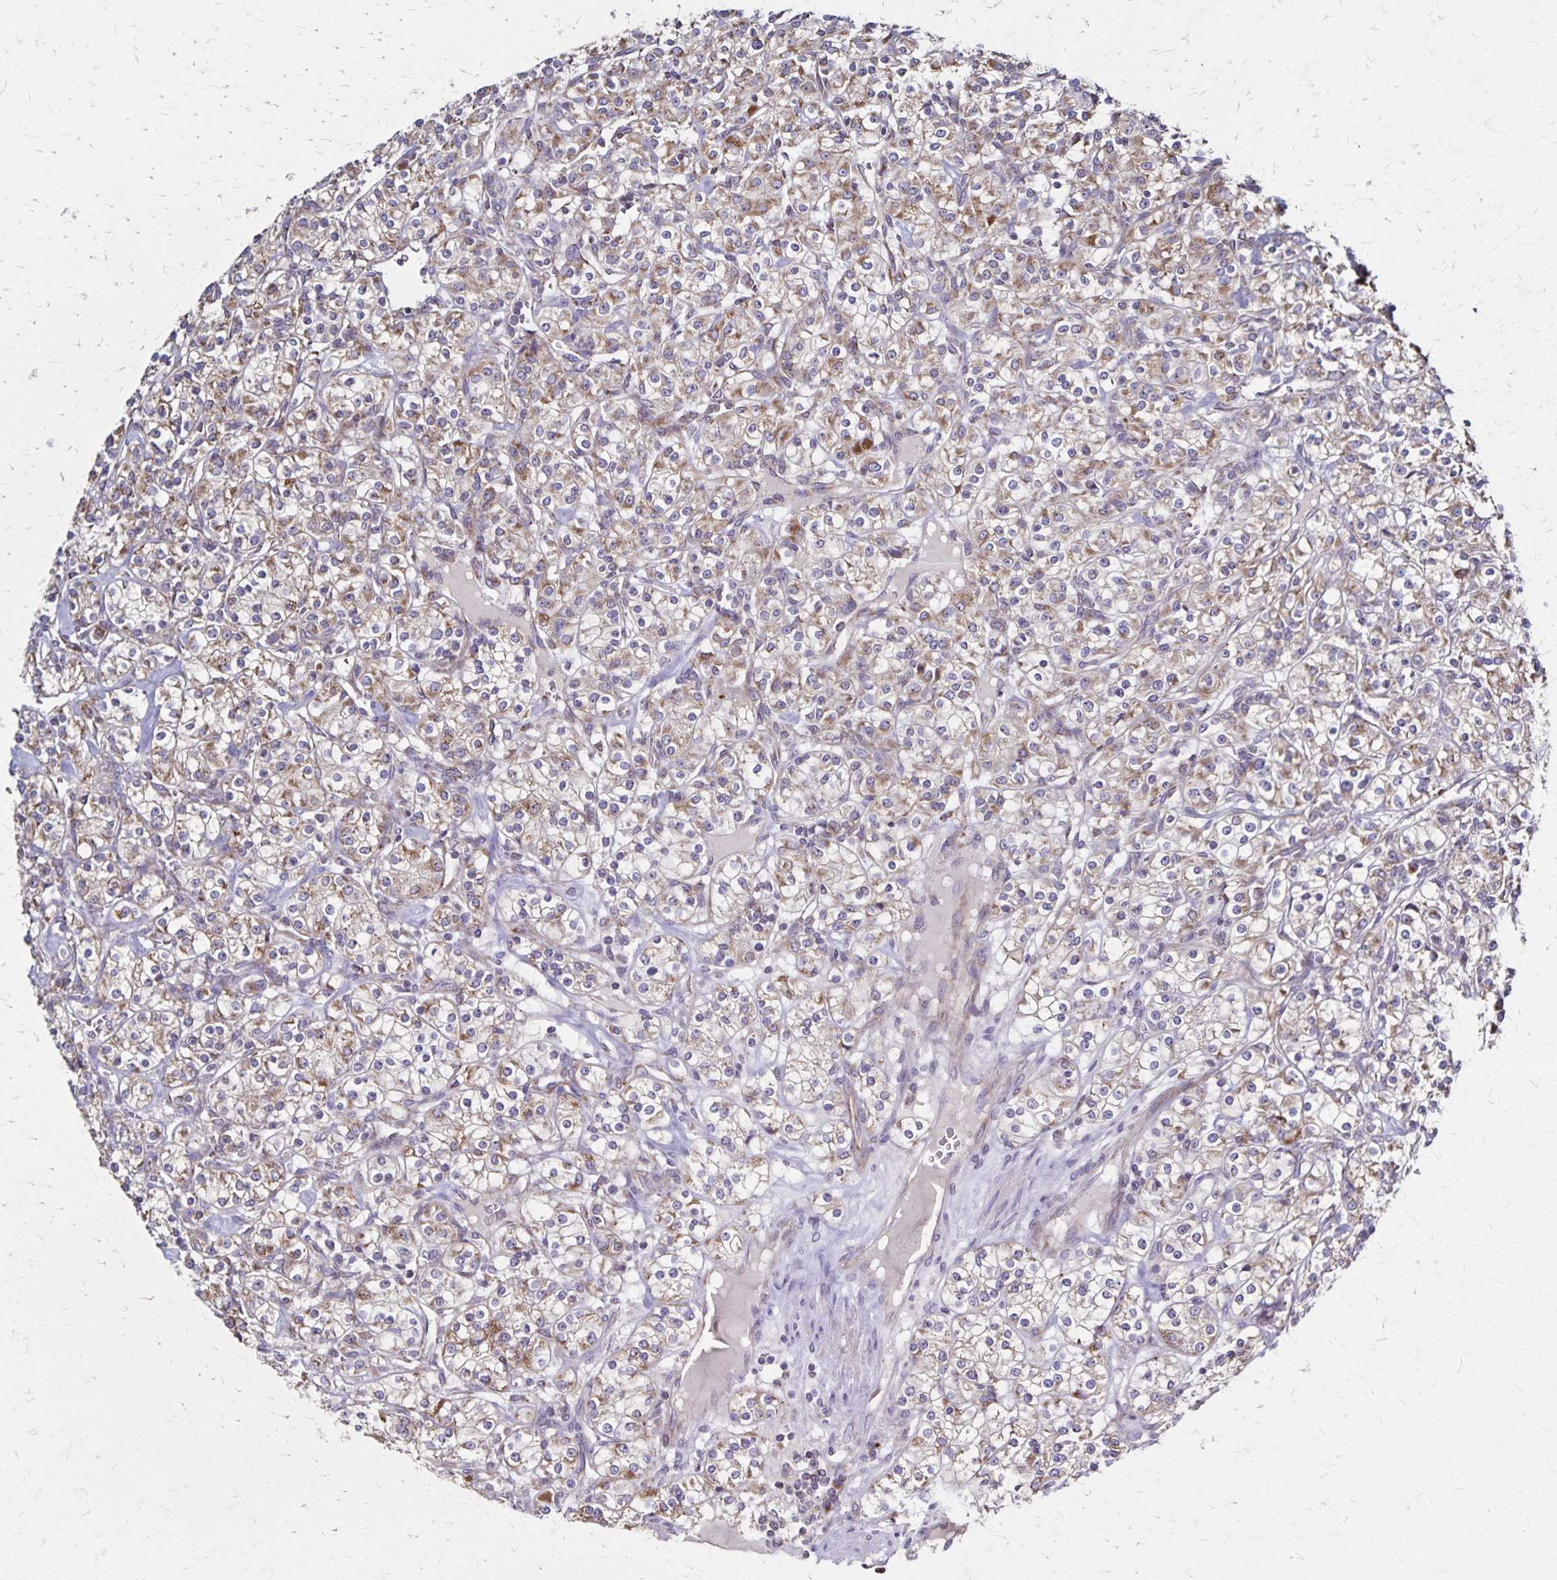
{"staining": {"intensity": "moderate", "quantity": "25%-75%", "location": "cytoplasmic/membranous"}, "tissue": "renal cancer", "cell_type": "Tumor cells", "image_type": "cancer", "snomed": [{"axis": "morphology", "description": "Adenocarcinoma, NOS"}, {"axis": "topography", "description": "Kidney"}], "caption": "An immunohistochemistry (IHC) image of tumor tissue is shown. Protein staining in brown highlights moderate cytoplasmic/membranous positivity in adenocarcinoma (renal) within tumor cells.", "gene": "NFS1", "patient": {"sex": "male", "age": 77}}